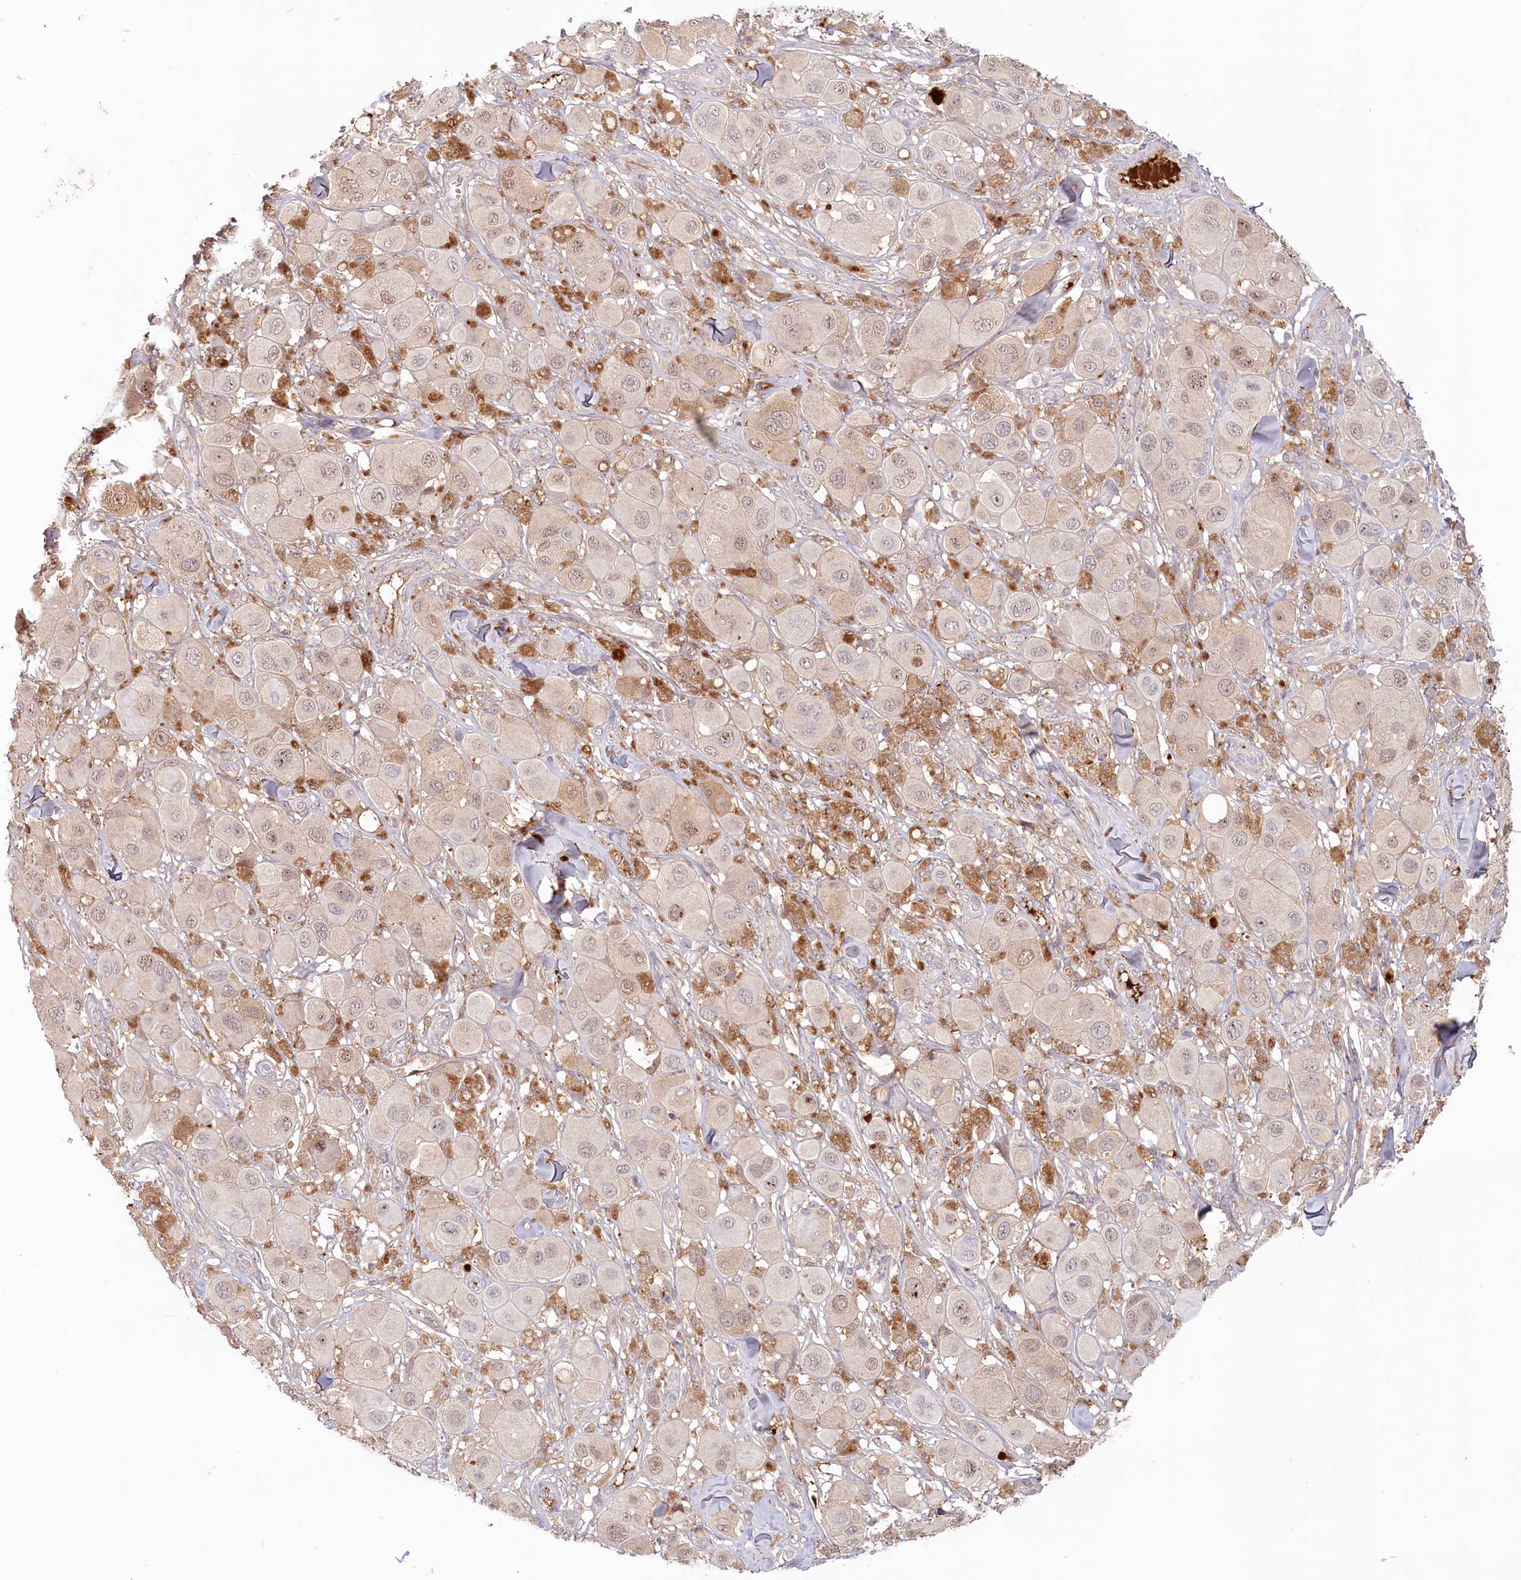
{"staining": {"intensity": "weak", "quantity": "25%-75%", "location": "nuclear"}, "tissue": "melanoma", "cell_type": "Tumor cells", "image_type": "cancer", "snomed": [{"axis": "morphology", "description": "Malignant melanoma, Metastatic site"}, {"axis": "topography", "description": "Skin"}], "caption": "IHC (DAB) staining of melanoma exhibits weak nuclear protein expression in about 25%-75% of tumor cells.", "gene": "PSAPL1", "patient": {"sex": "male", "age": 41}}